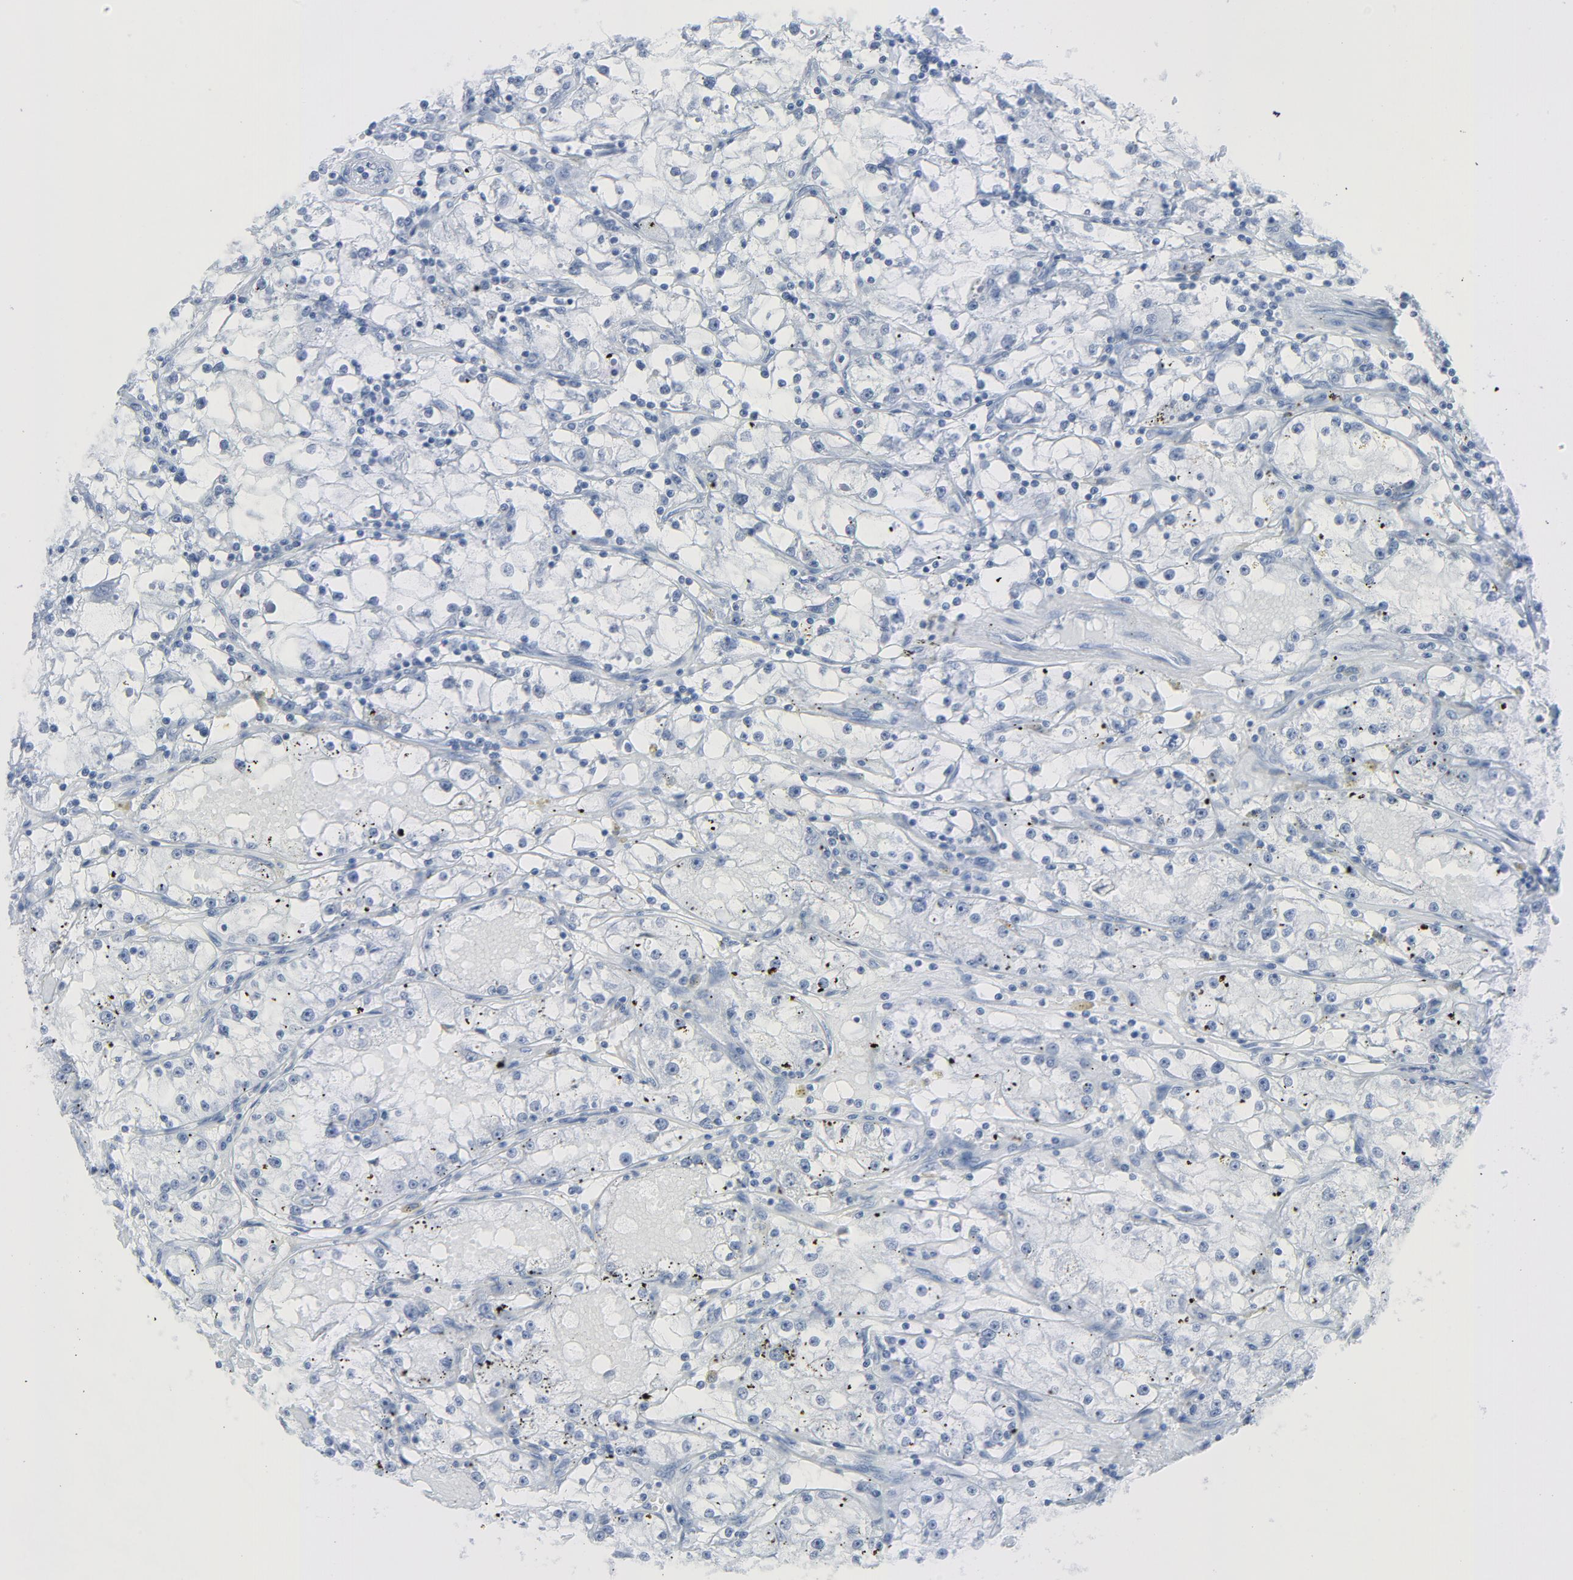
{"staining": {"intensity": "negative", "quantity": "none", "location": "none"}, "tissue": "renal cancer", "cell_type": "Tumor cells", "image_type": "cancer", "snomed": [{"axis": "morphology", "description": "Adenocarcinoma, NOS"}, {"axis": "topography", "description": "Kidney"}], "caption": "This is a histopathology image of IHC staining of renal cancer (adenocarcinoma), which shows no staining in tumor cells. (Immunohistochemistry (ihc), brightfield microscopy, high magnification).", "gene": "TSG101", "patient": {"sex": "male", "age": 56}}